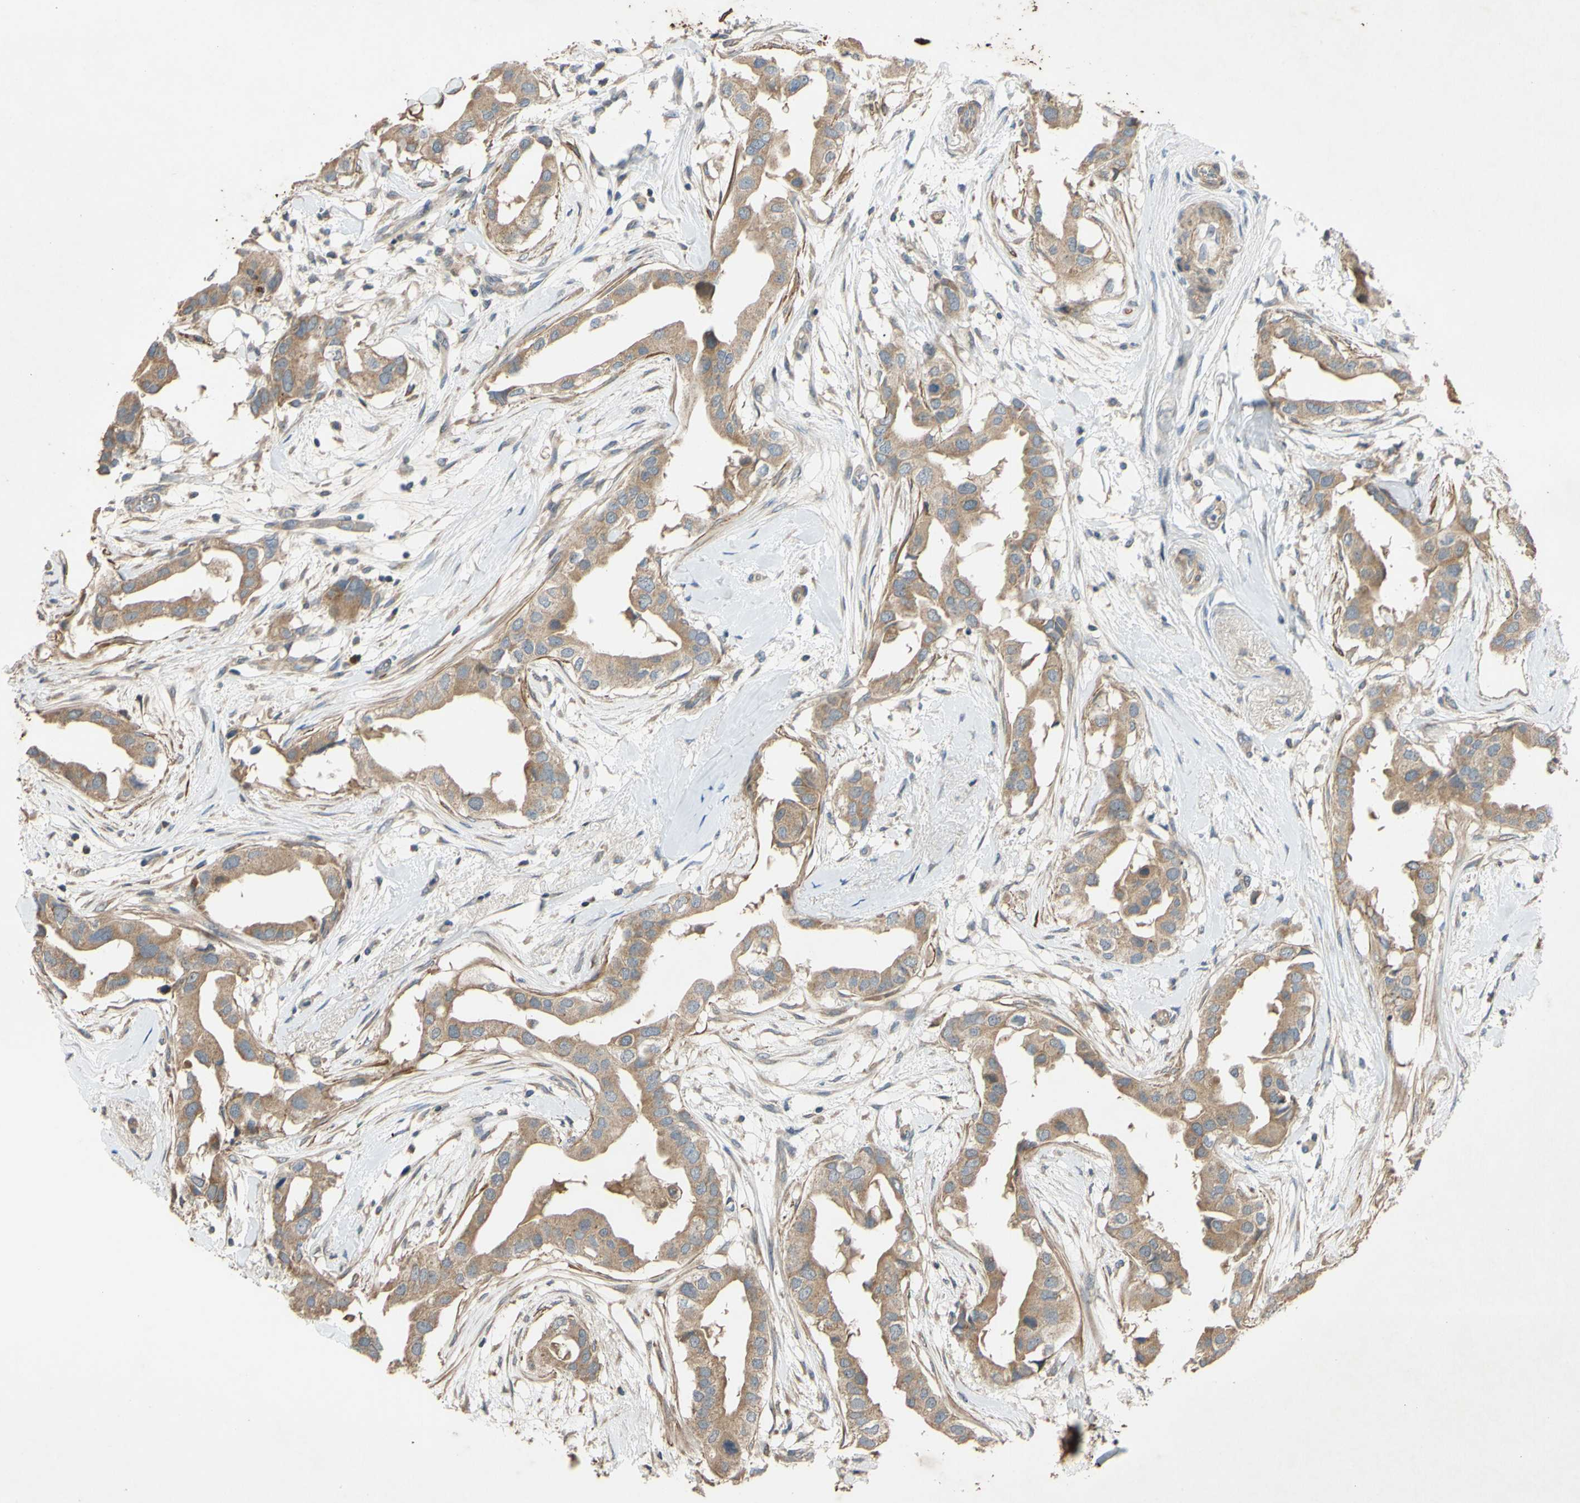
{"staining": {"intensity": "moderate", "quantity": ">75%", "location": "cytoplasmic/membranous"}, "tissue": "breast cancer", "cell_type": "Tumor cells", "image_type": "cancer", "snomed": [{"axis": "morphology", "description": "Duct carcinoma"}, {"axis": "topography", "description": "Breast"}], "caption": "Breast cancer stained with immunohistochemistry exhibits moderate cytoplasmic/membranous staining in approximately >75% of tumor cells.", "gene": "PARD6A", "patient": {"sex": "female", "age": 40}}